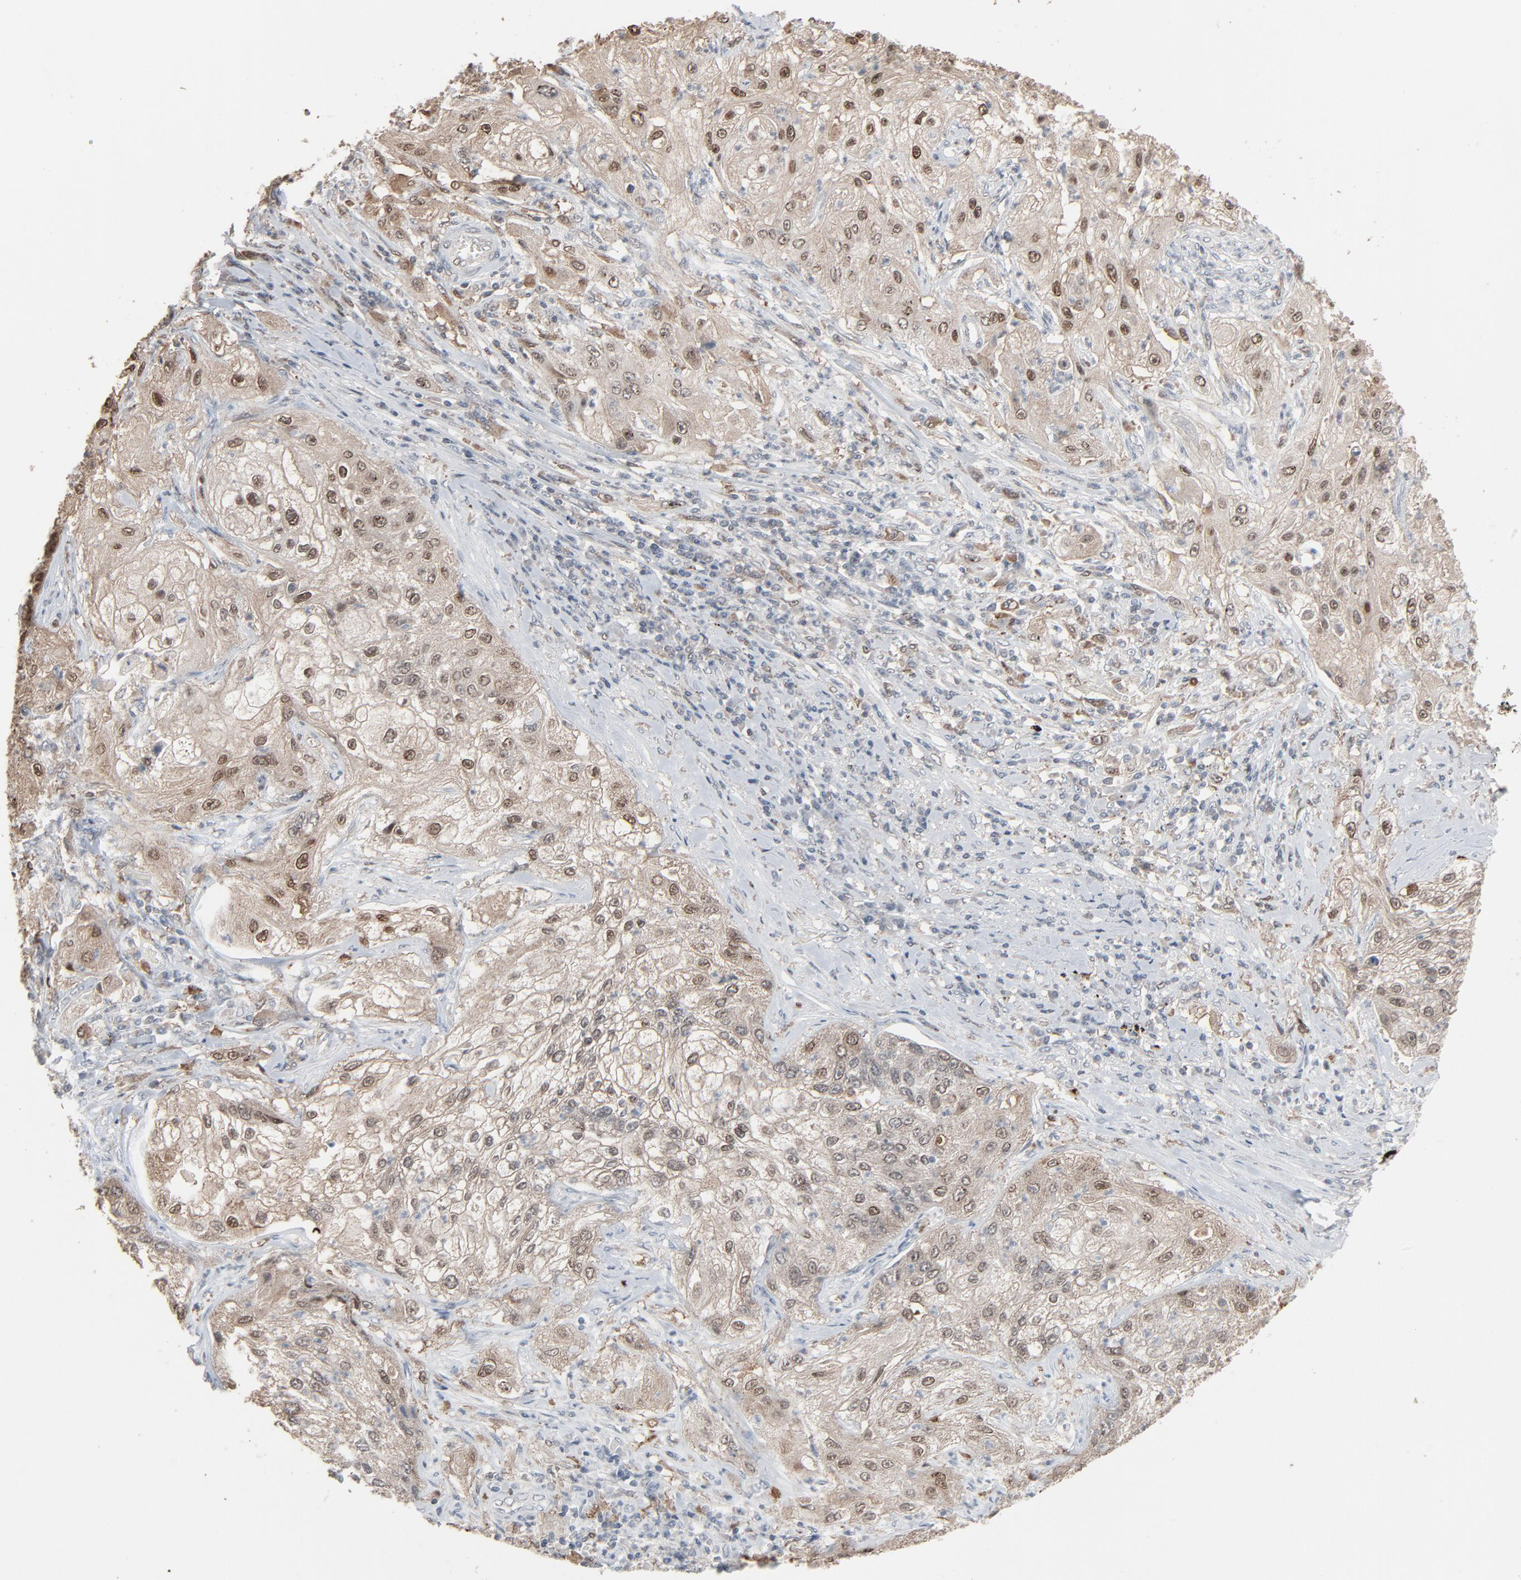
{"staining": {"intensity": "moderate", "quantity": "25%-75%", "location": "nuclear"}, "tissue": "lung cancer", "cell_type": "Tumor cells", "image_type": "cancer", "snomed": [{"axis": "morphology", "description": "Inflammation, NOS"}, {"axis": "morphology", "description": "Squamous cell carcinoma, NOS"}, {"axis": "topography", "description": "Lymph node"}, {"axis": "topography", "description": "Soft tissue"}, {"axis": "topography", "description": "Lung"}], "caption": "Immunohistochemistry (IHC) (DAB) staining of human lung squamous cell carcinoma exhibits moderate nuclear protein staining in approximately 25%-75% of tumor cells. The protein of interest is shown in brown color, while the nuclei are stained blue.", "gene": "DOCK8", "patient": {"sex": "male", "age": 66}}